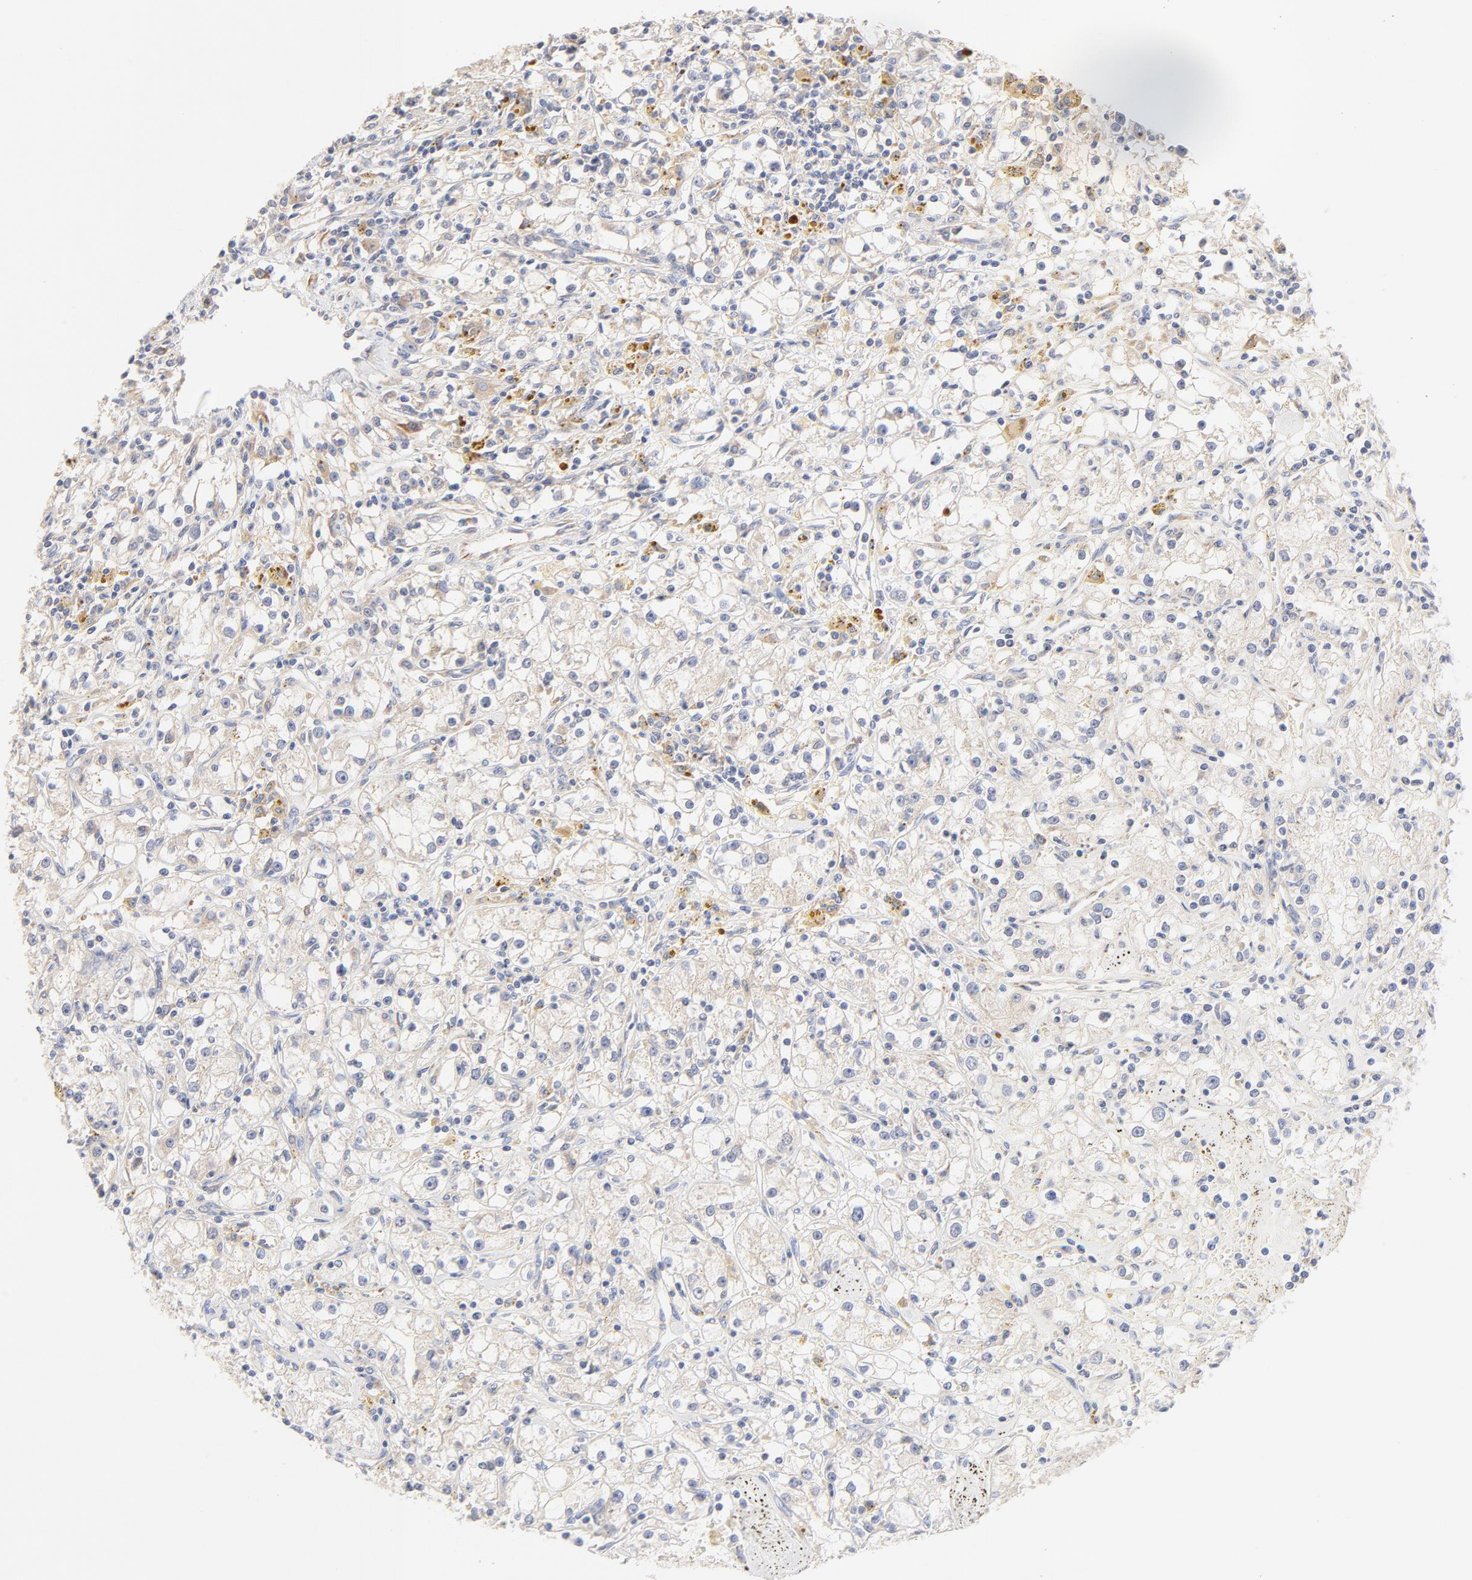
{"staining": {"intensity": "negative", "quantity": "none", "location": "none"}, "tissue": "renal cancer", "cell_type": "Tumor cells", "image_type": "cancer", "snomed": [{"axis": "morphology", "description": "Adenocarcinoma, NOS"}, {"axis": "topography", "description": "Kidney"}], "caption": "Protein analysis of renal cancer exhibits no significant expression in tumor cells. (Brightfield microscopy of DAB IHC at high magnification).", "gene": "MTERF2", "patient": {"sex": "male", "age": 56}}